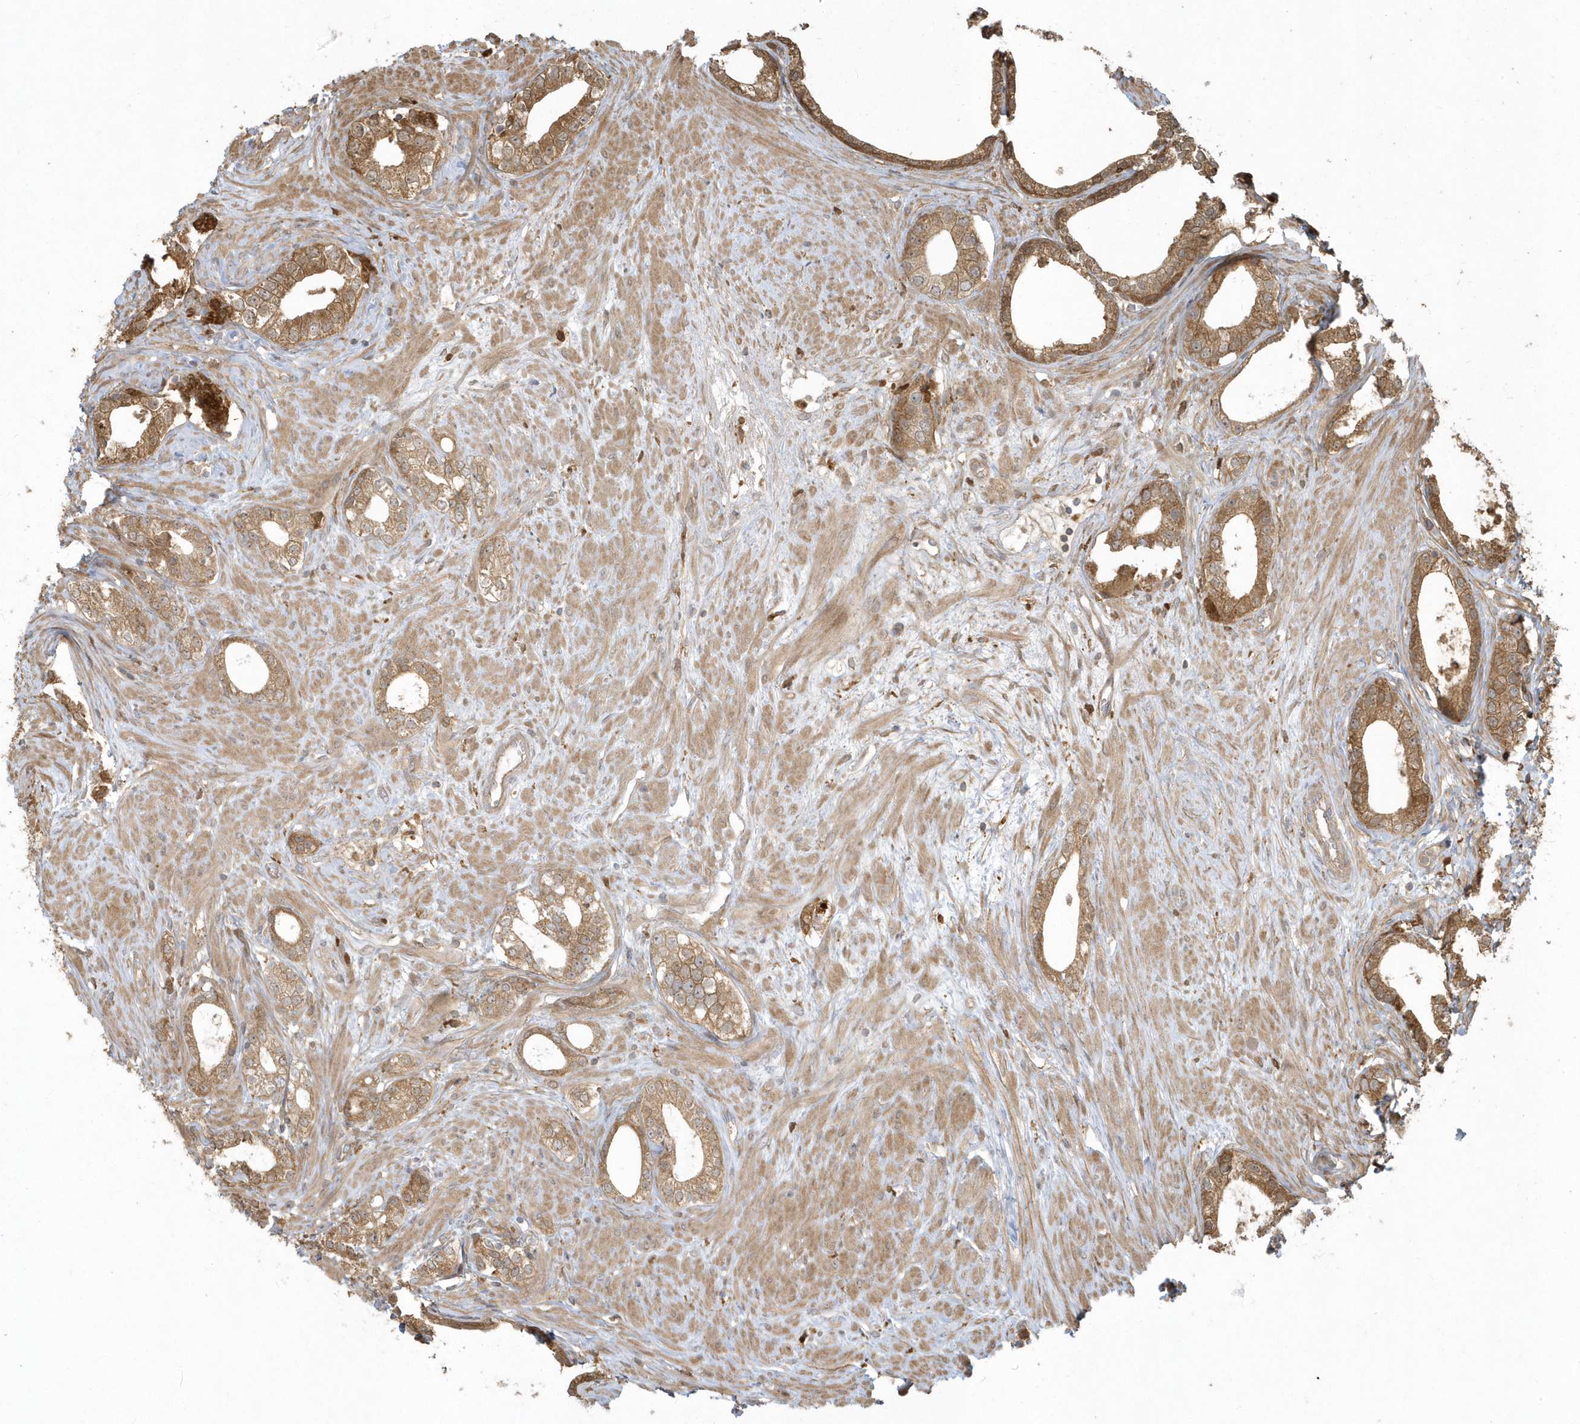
{"staining": {"intensity": "moderate", "quantity": ">75%", "location": "cytoplasmic/membranous"}, "tissue": "prostate cancer", "cell_type": "Tumor cells", "image_type": "cancer", "snomed": [{"axis": "morphology", "description": "Adenocarcinoma, High grade"}, {"axis": "topography", "description": "Prostate"}], "caption": "Protein staining displays moderate cytoplasmic/membranous positivity in approximately >75% of tumor cells in prostate cancer (adenocarcinoma (high-grade)).", "gene": "HNMT", "patient": {"sex": "male", "age": 63}}